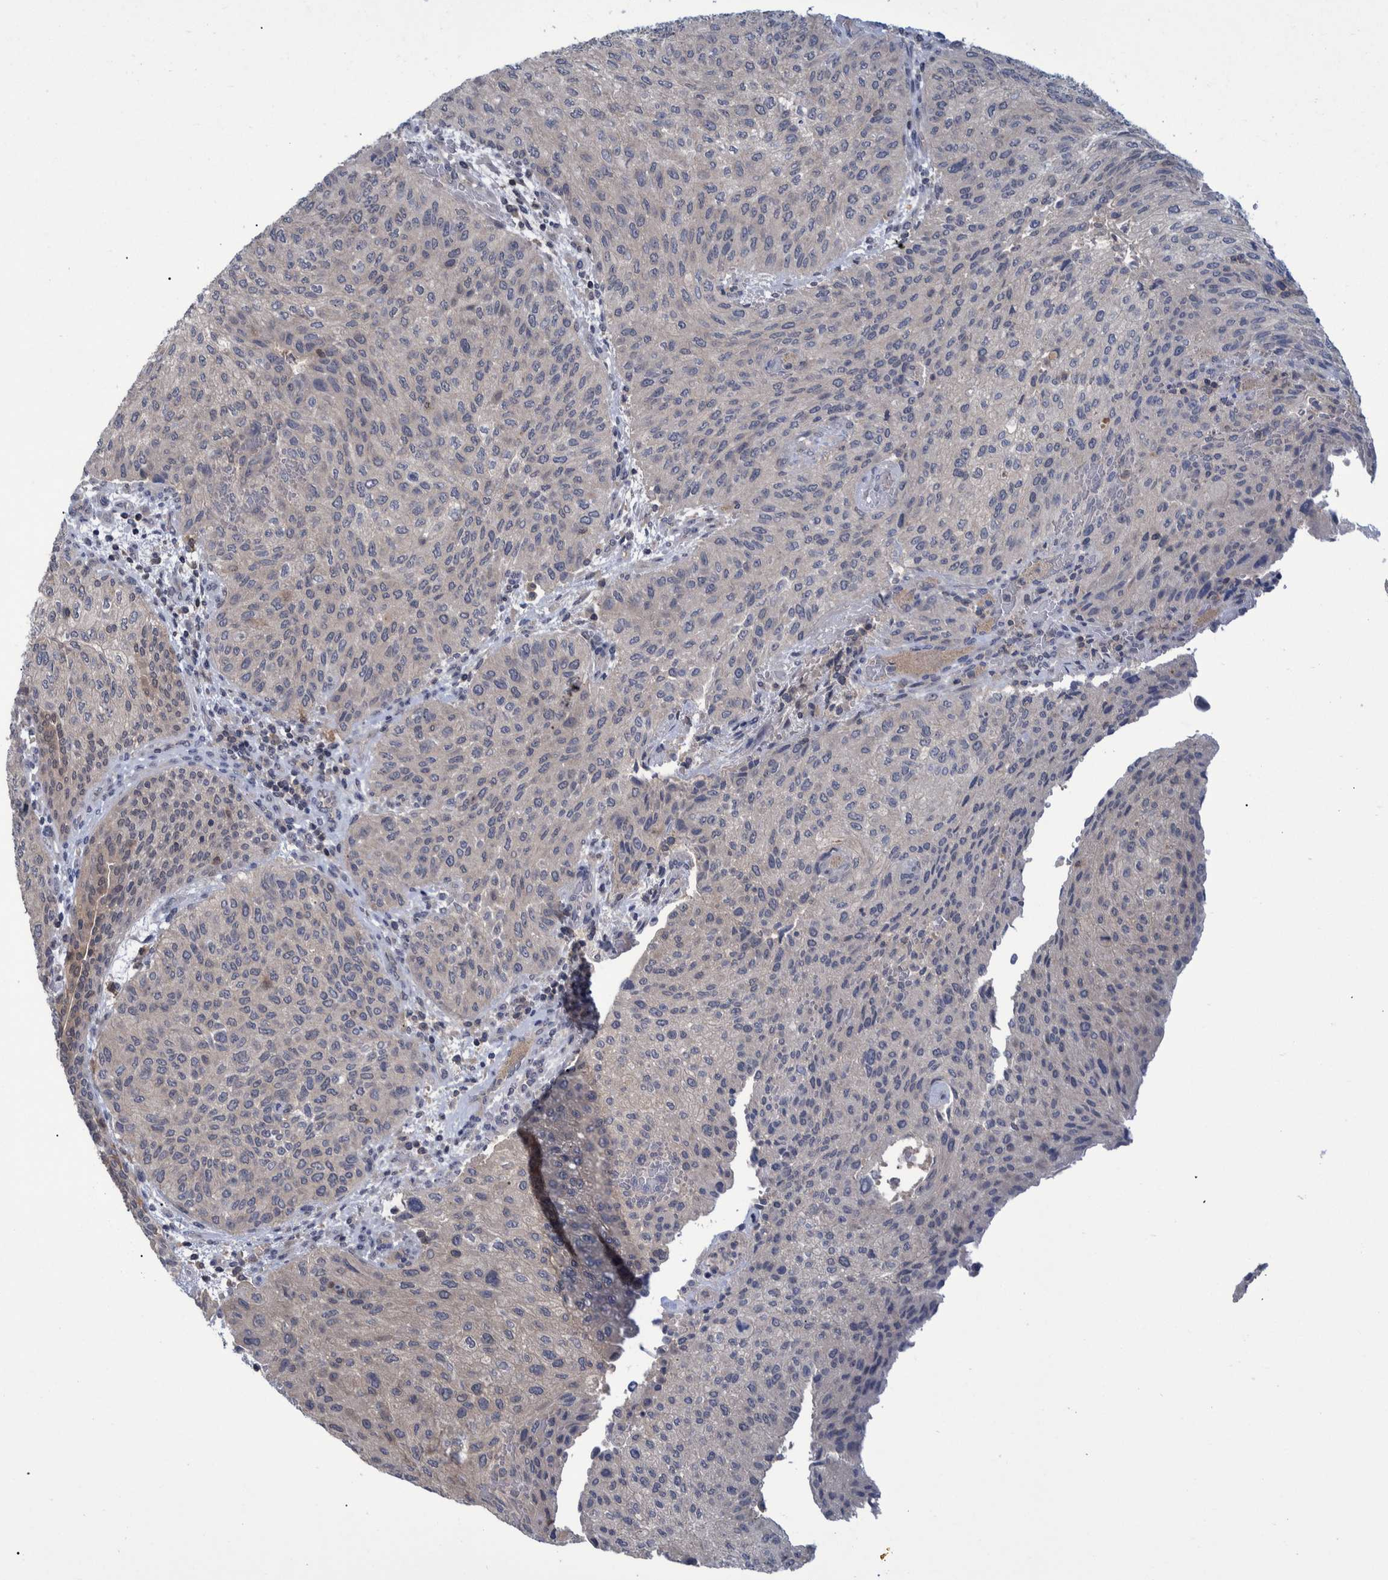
{"staining": {"intensity": "negative", "quantity": "none", "location": "none"}, "tissue": "urothelial cancer", "cell_type": "Tumor cells", "image_type": "cancer", "snomed": [{"axis": "morphology", "description": "Urothelial carcinoma, Low grade"}, {"axis": "morphology", "description": "Urothelial carcinoma, High grade"}, {"axis": "topography", "description": "Urinary bladder"}], "caption": "High magnification brightfield microscopy of high-grade urothelial carcinoma stained with DAB (3,3'-diaminobenzidine) (brown) and counterstained with hematoxylin (blue): tumor cells show no significant expression.", "gene": "PCYT2", "patient": {"sex": "male", "age": 35}}